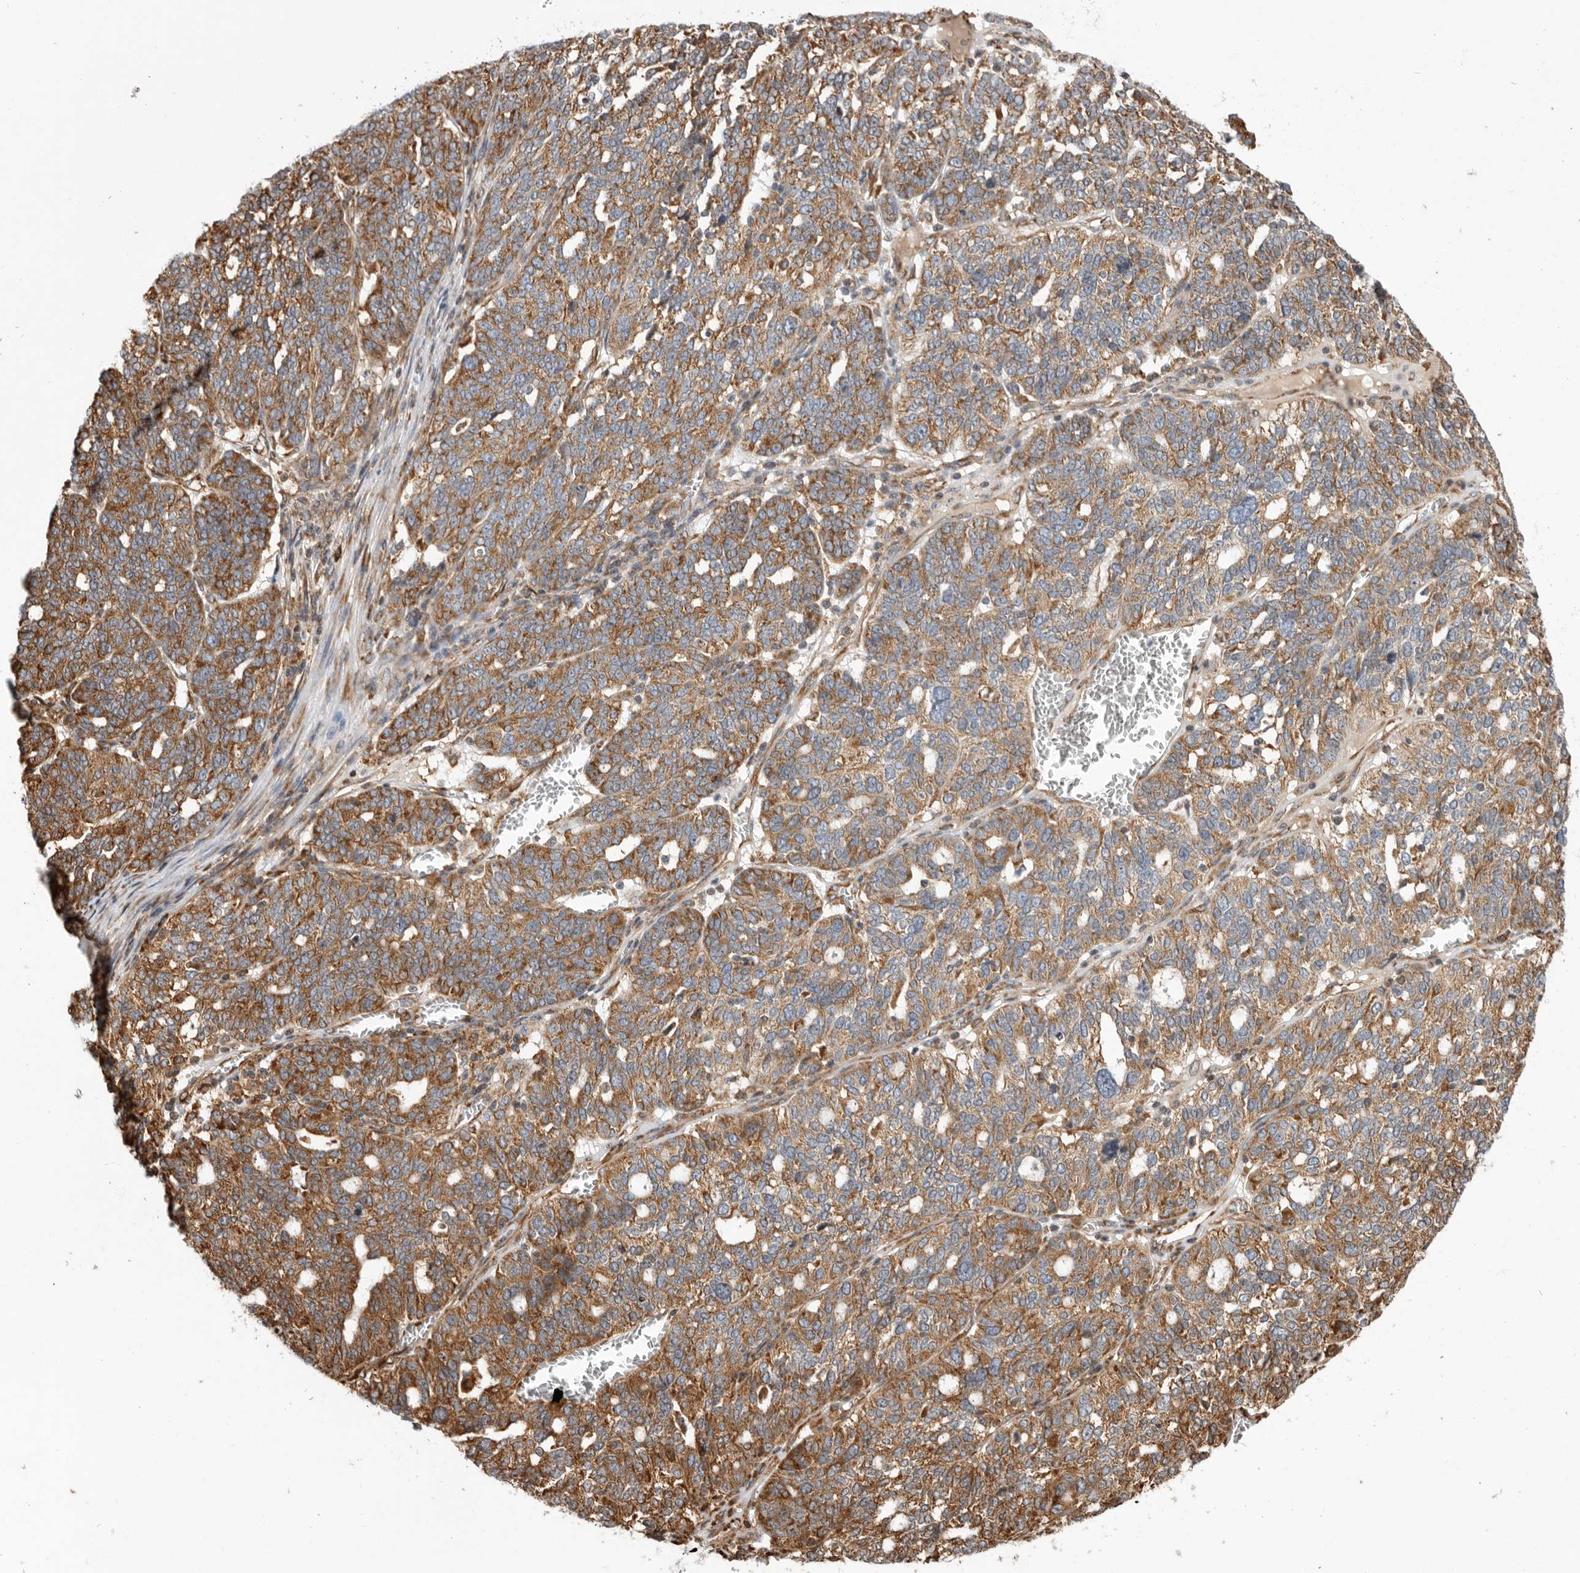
{"staining": {"intensity": "moderate", "quantity": ">75%", "location": "cytoplasmic/membranous"}, "tissue": "ovarian cancer", "cell_type": "Tumor cells", "image_type": "cancer", "snomed": [{"axis": "morphology", "description": "Cystadenocarcinoma, serous, NOS"}, {"axis": "topography", "description": "Ovary"}], "caption": "Immunohistochemical staining of ovarian serous cystadenocarcinoma displays medium levels of moderate cytoplasmic/membranous expression in approximately >75% of tumor cells.", "gene": "FZD3", "patient": {"sex": "female", "age": 59}}